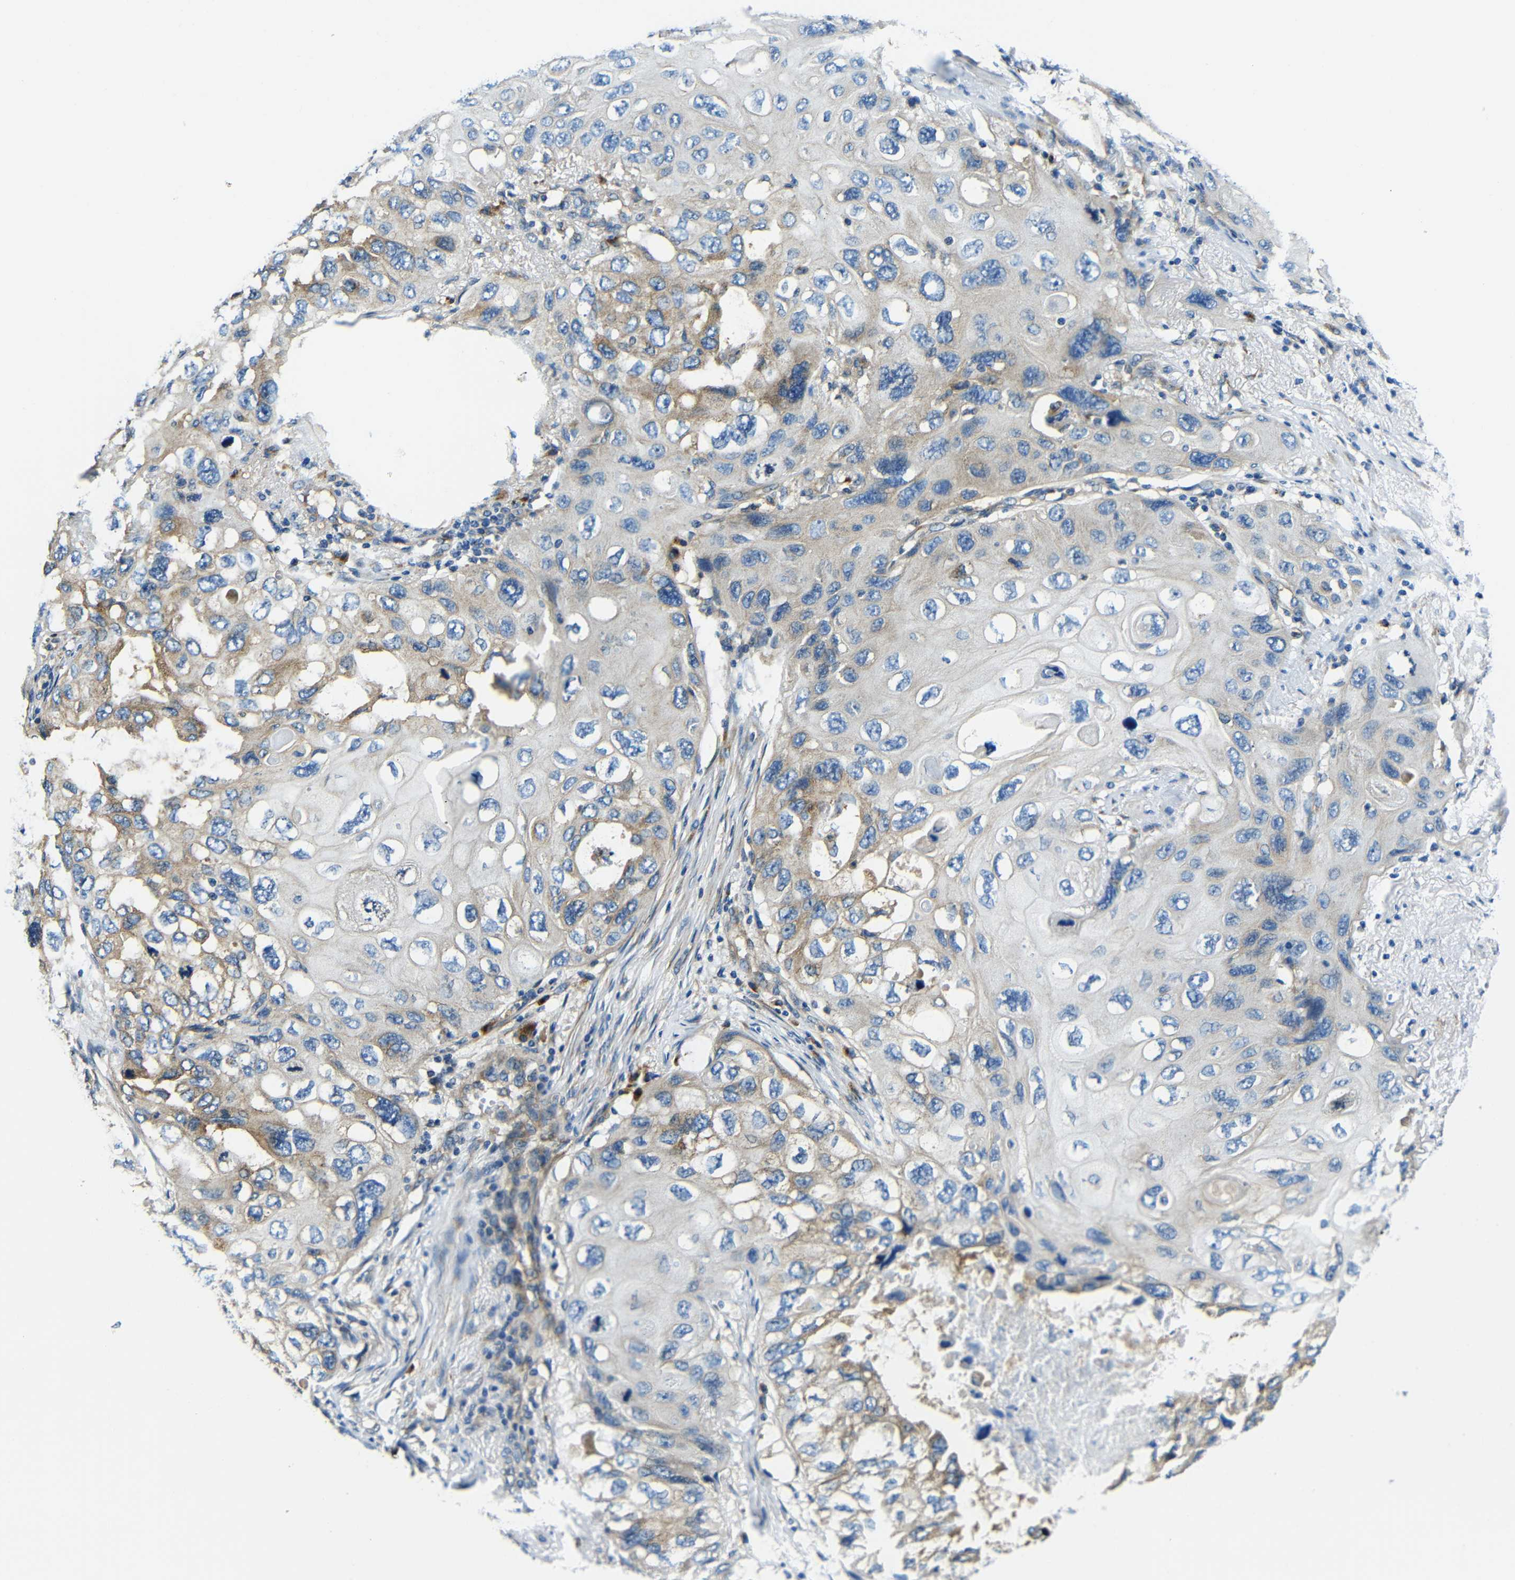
{"staining": {"intensity": "moderate", "quantity": "25%-75%", "location": "cytoplasmic/membranous"}, "tissue": "lung cancer", "cell_type": "Tumor cells", "image_type": "cancer", "snomed": [{"axis": "morphology", "description": "Squamous cell carcinoma, NOS"}, {"axis": "topography", "description": "Lung"}], "caption": "Tumor cells show medium levels of moderate cytoplasmic/membranous staining in approximately 25%-75% of cells in human lung cancer (squamous cell carcinoma).", "gene": "USO1", "patient": {"sex": "female", "age": 73}}